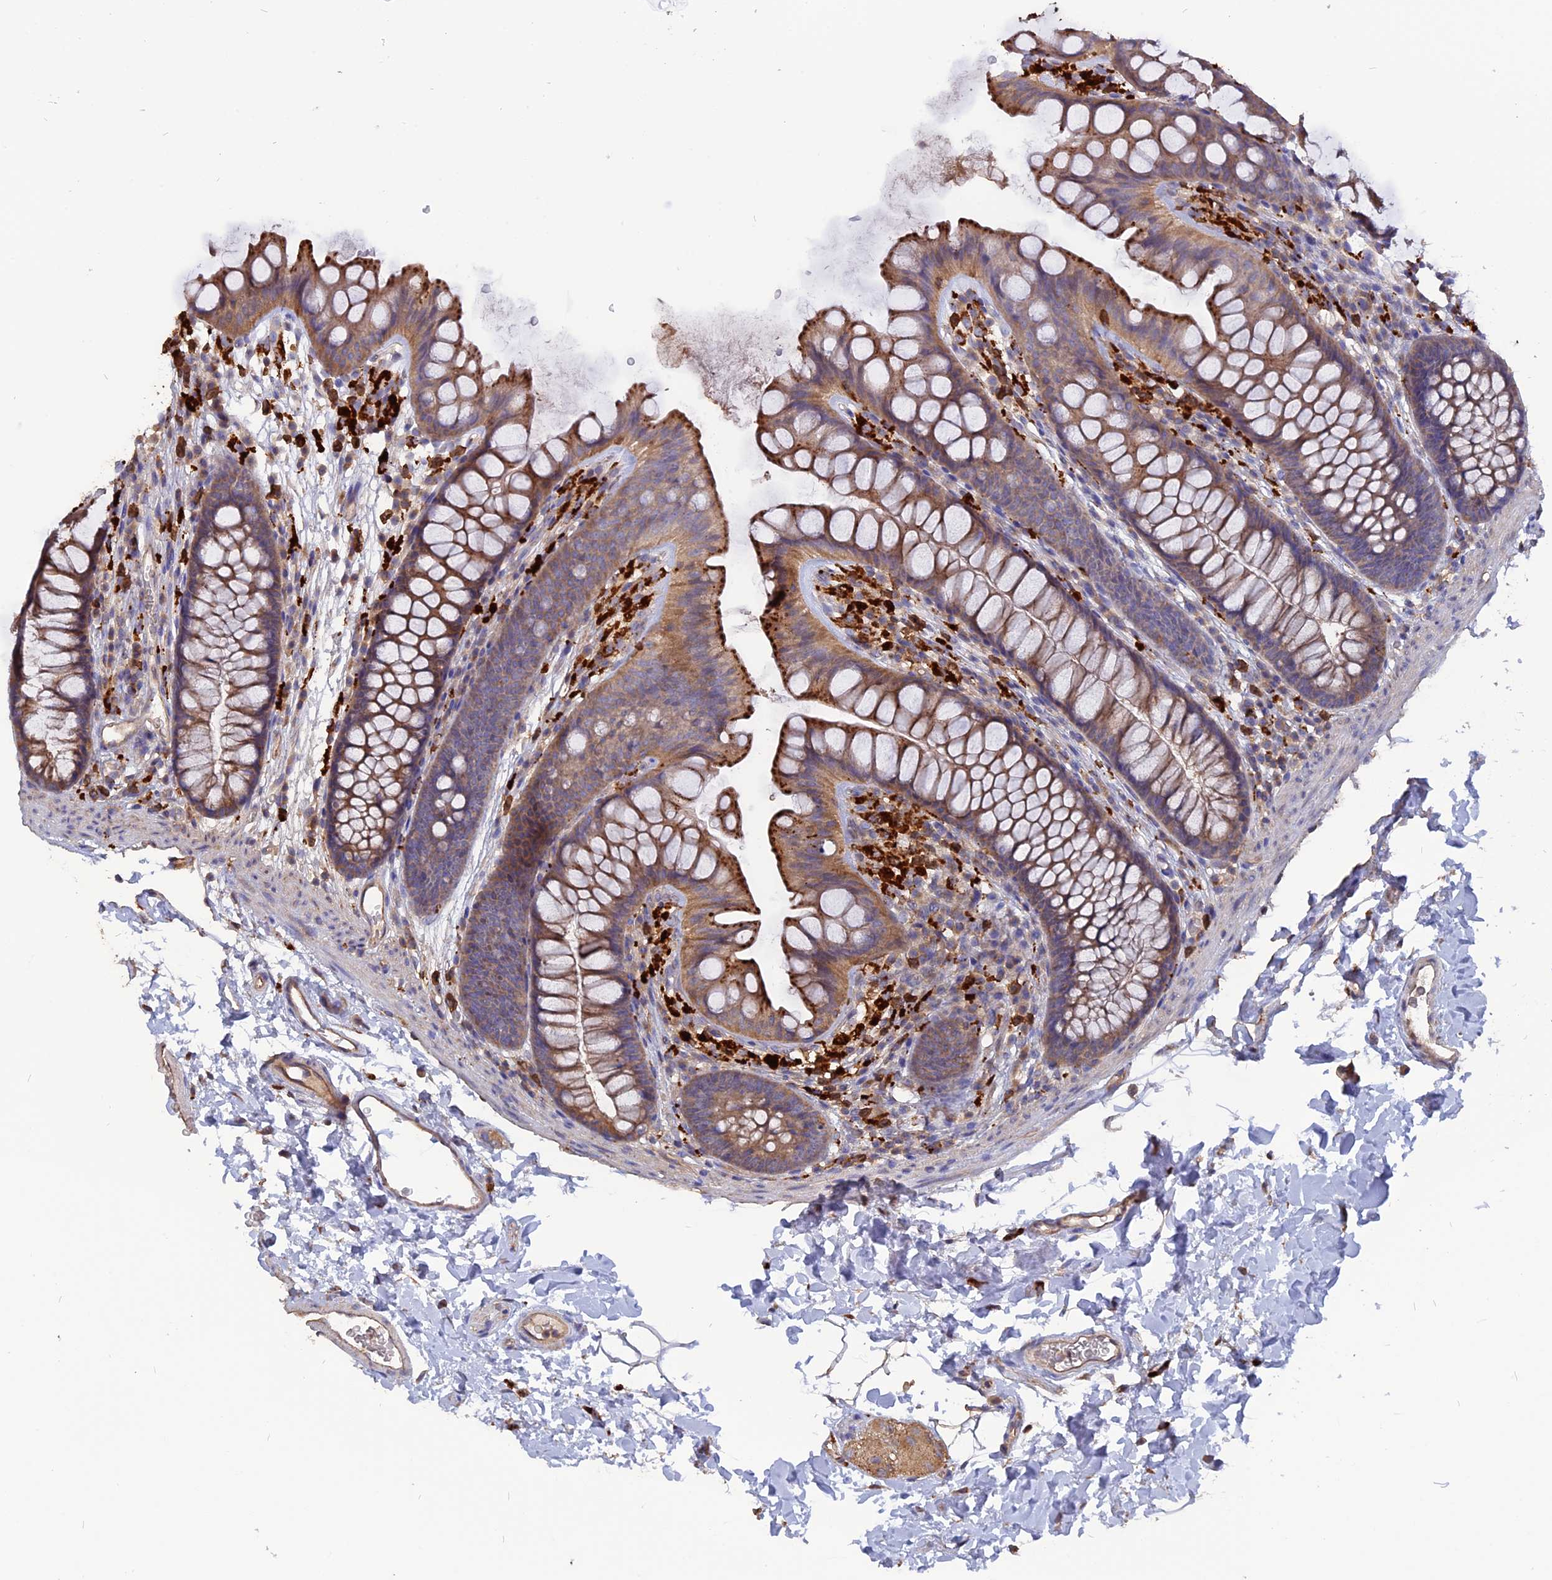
{"staining": {"intensity": "weak", "quantity": ">75%", "location": "cytoplasmic/membranous"}, "tissue": "colon", "cell_type": "Endothelial cells", "image_type": "normal", "snomed": [{"axis": "morphology", "description": "Normal tissue, NOS"}, {"axis": "topography", "description": "Colon"}], "caption": "High-power microscopy captured an IHC micrograph of benign colon, revealing weak cytoplasmic/membranous expression in approximately >75% of endothelial cells.", "gene": "CARMIL2", "patient": {"sex": "female", "age": 62}}